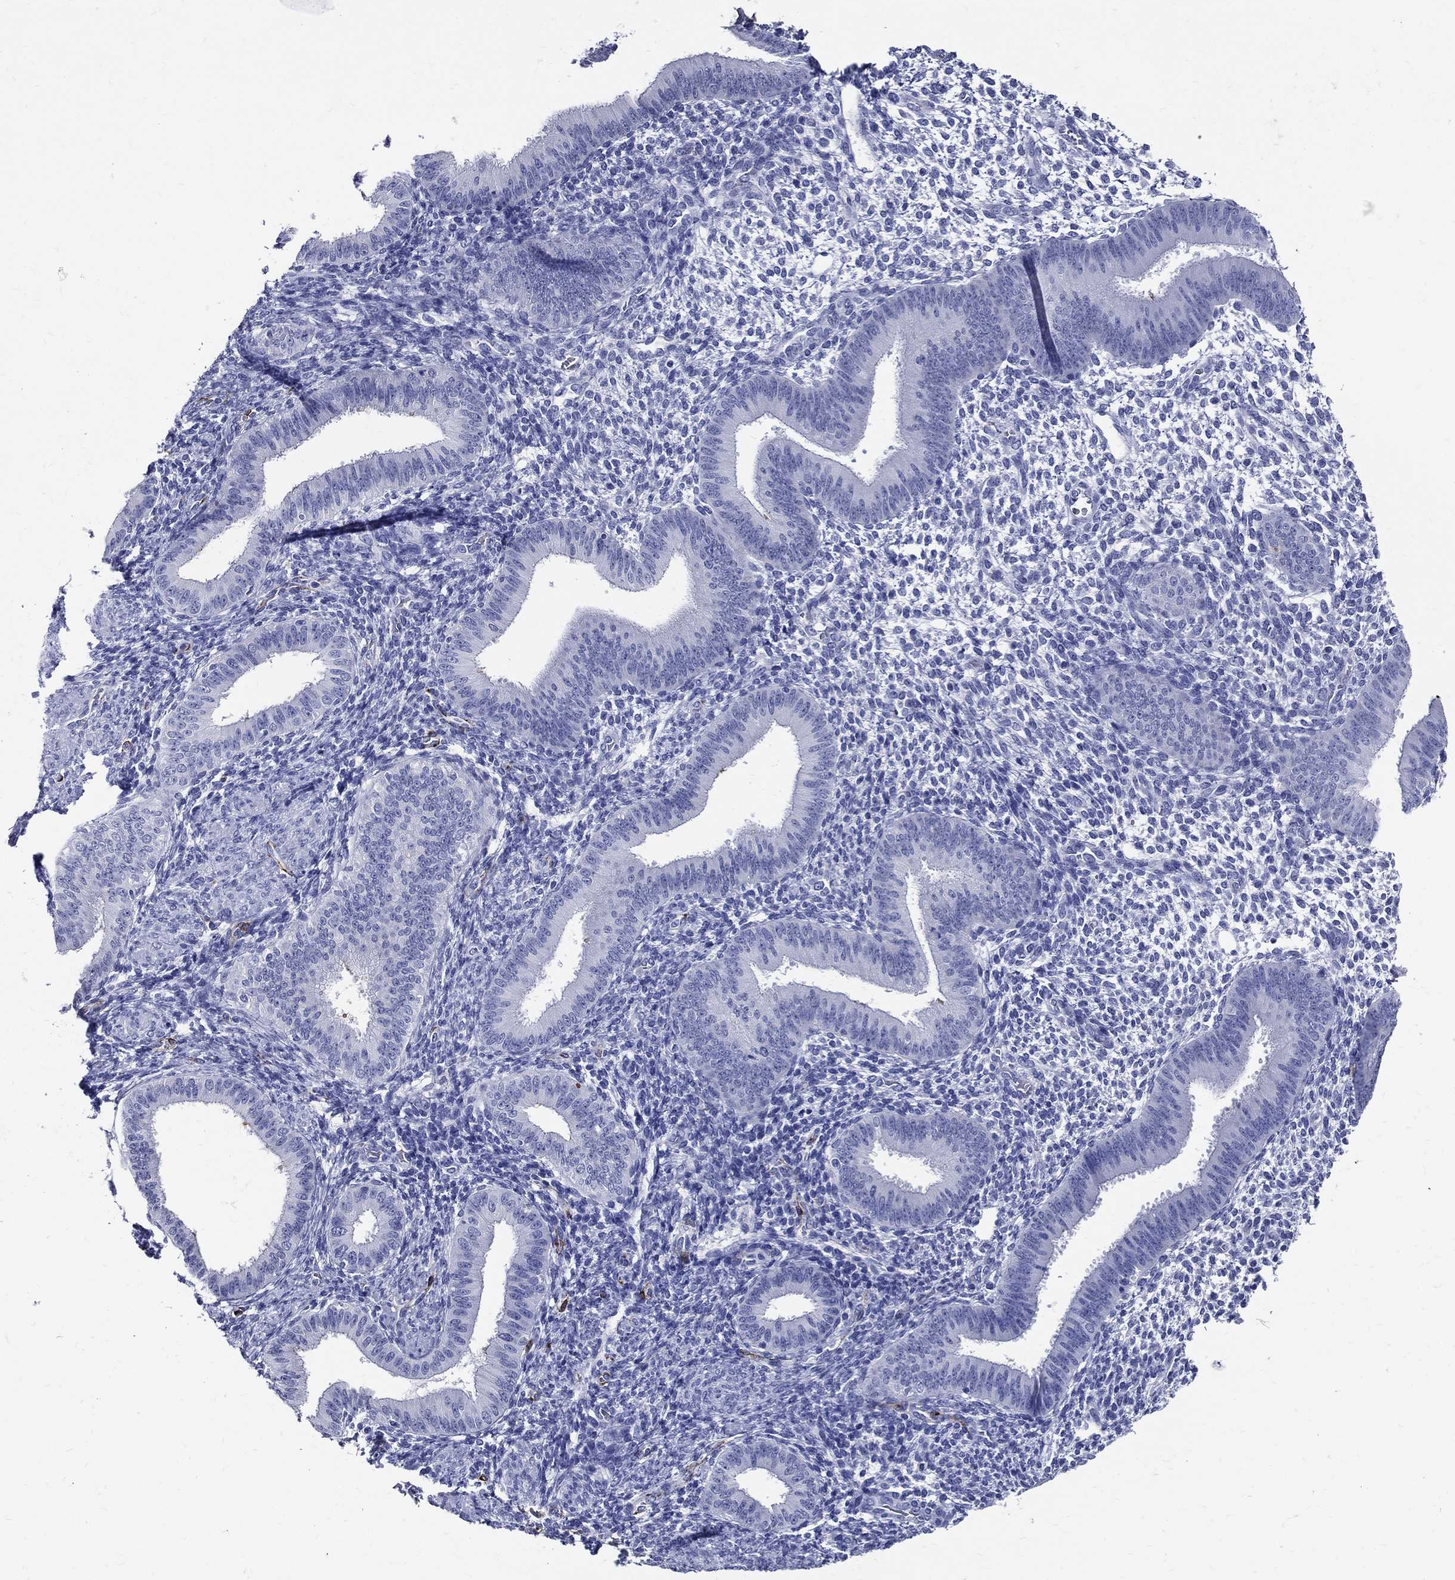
{"staining": {"intensity": "negative", "quantity": "none", "location": "none"}, "tissue": "endometrium", "cell_type": "Cells in endometrial stroma", "image_type": "normal", "snomed": [{"axis": "morphology", "description": "Normal tissue, NOS"}, {"axis": "topography", "description": "Endometrium"}], "caption": "IHC photomicrograph of unremarkable endometrium stained for a protein (brown), which displays no positivity in cells in endometrial stroma.", "gene": "ACE2", "patient": {"sex": "female", "age": 39}}